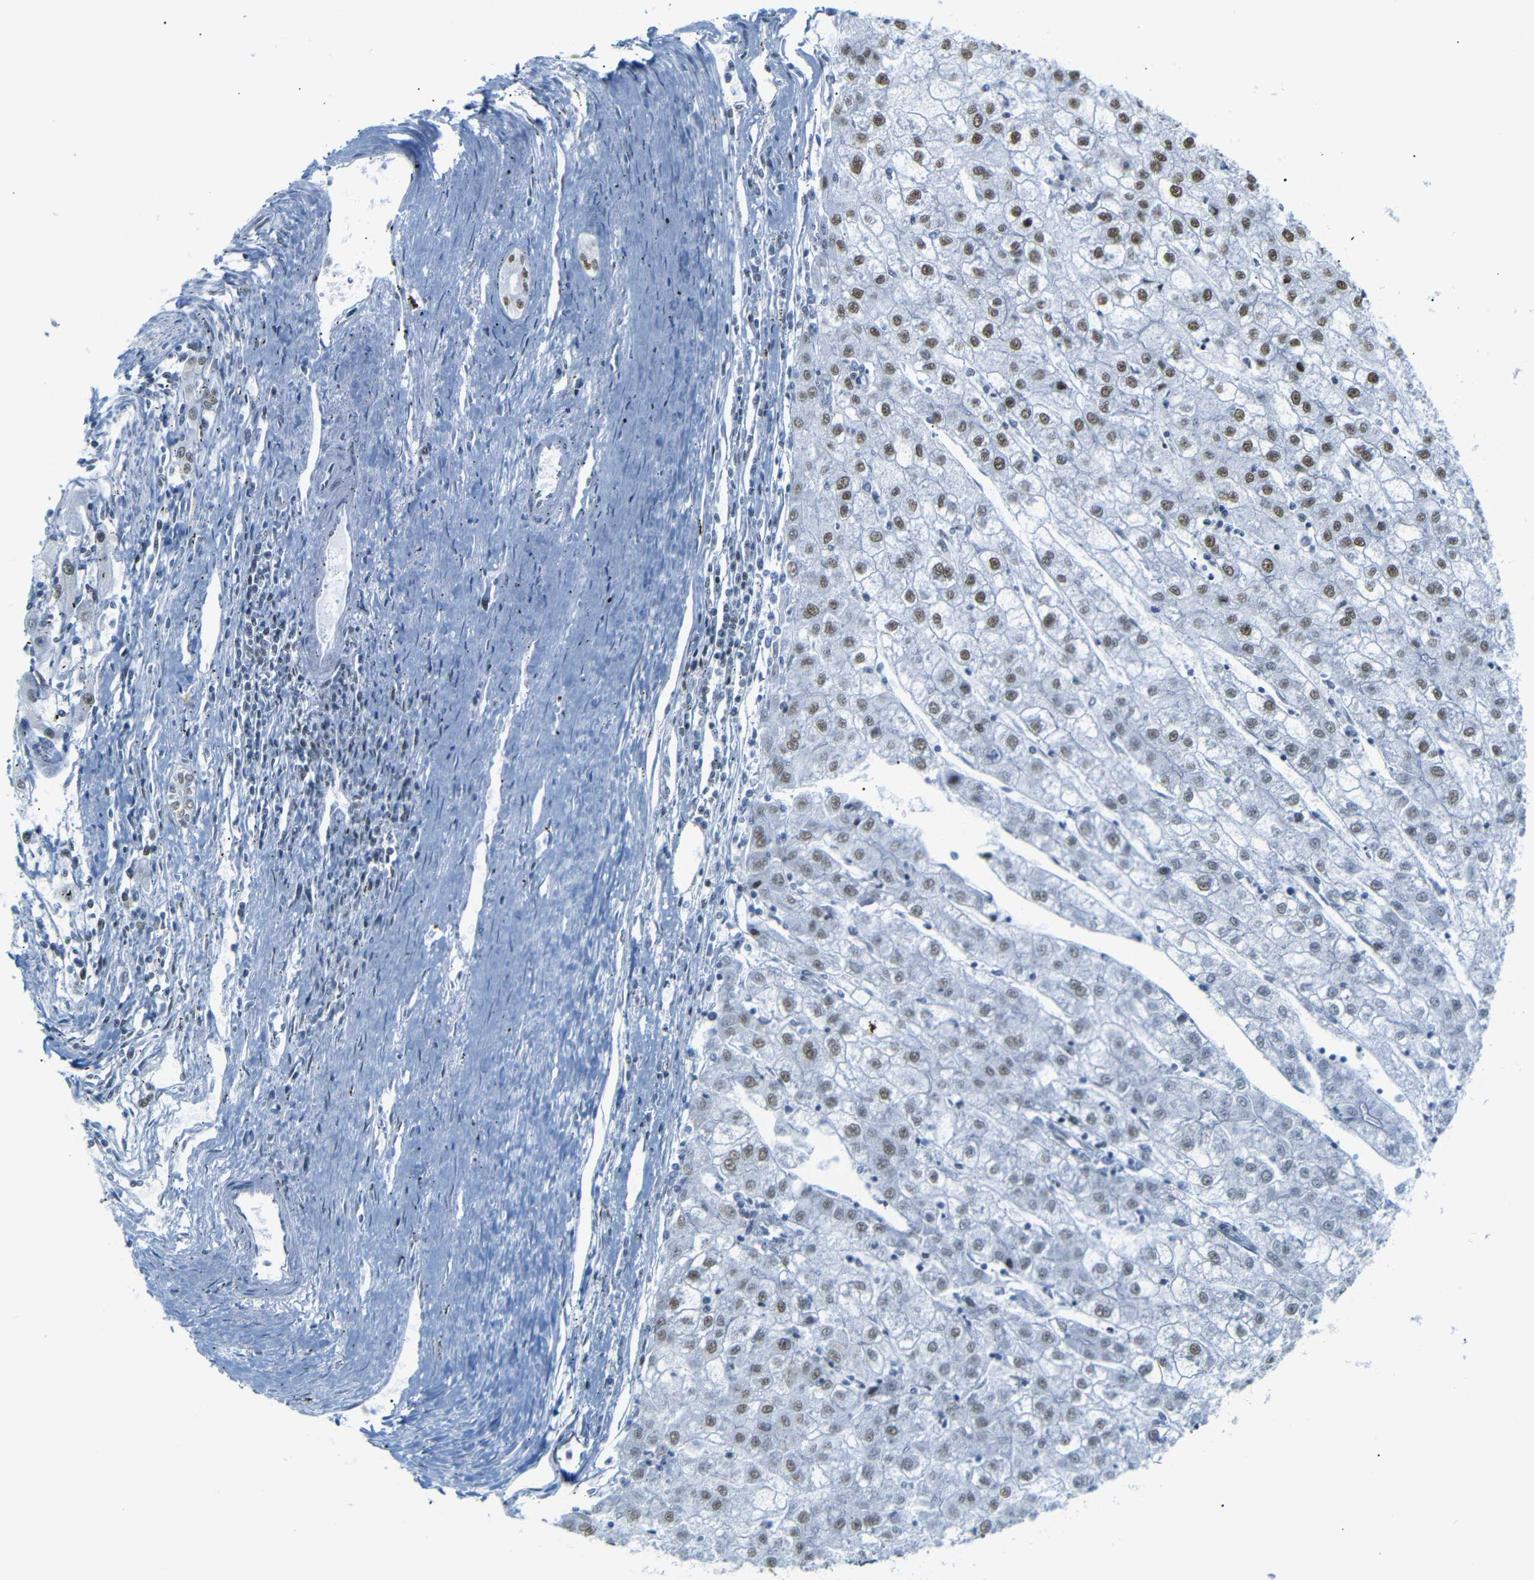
{"staining": {"intensity": "strong", "quantity": ">75%", "location": "nuclear"}, "tissue": "liver cancer", "cell_type": "Tumor cells", "image_type": "cancer", "snomed": [{"axis": "morphology", "description": "Carcinoma, Hepatocellular, NOS"}, {"axis": "topography", "description": "Liver"}], "caption": "Tumor cells exhibit strong nuclear staining in about >75% of cells in hepatocellular carcinoma (liver).", "gene": "TRA2B", "patient": {"sex": "male", "age": 72}}